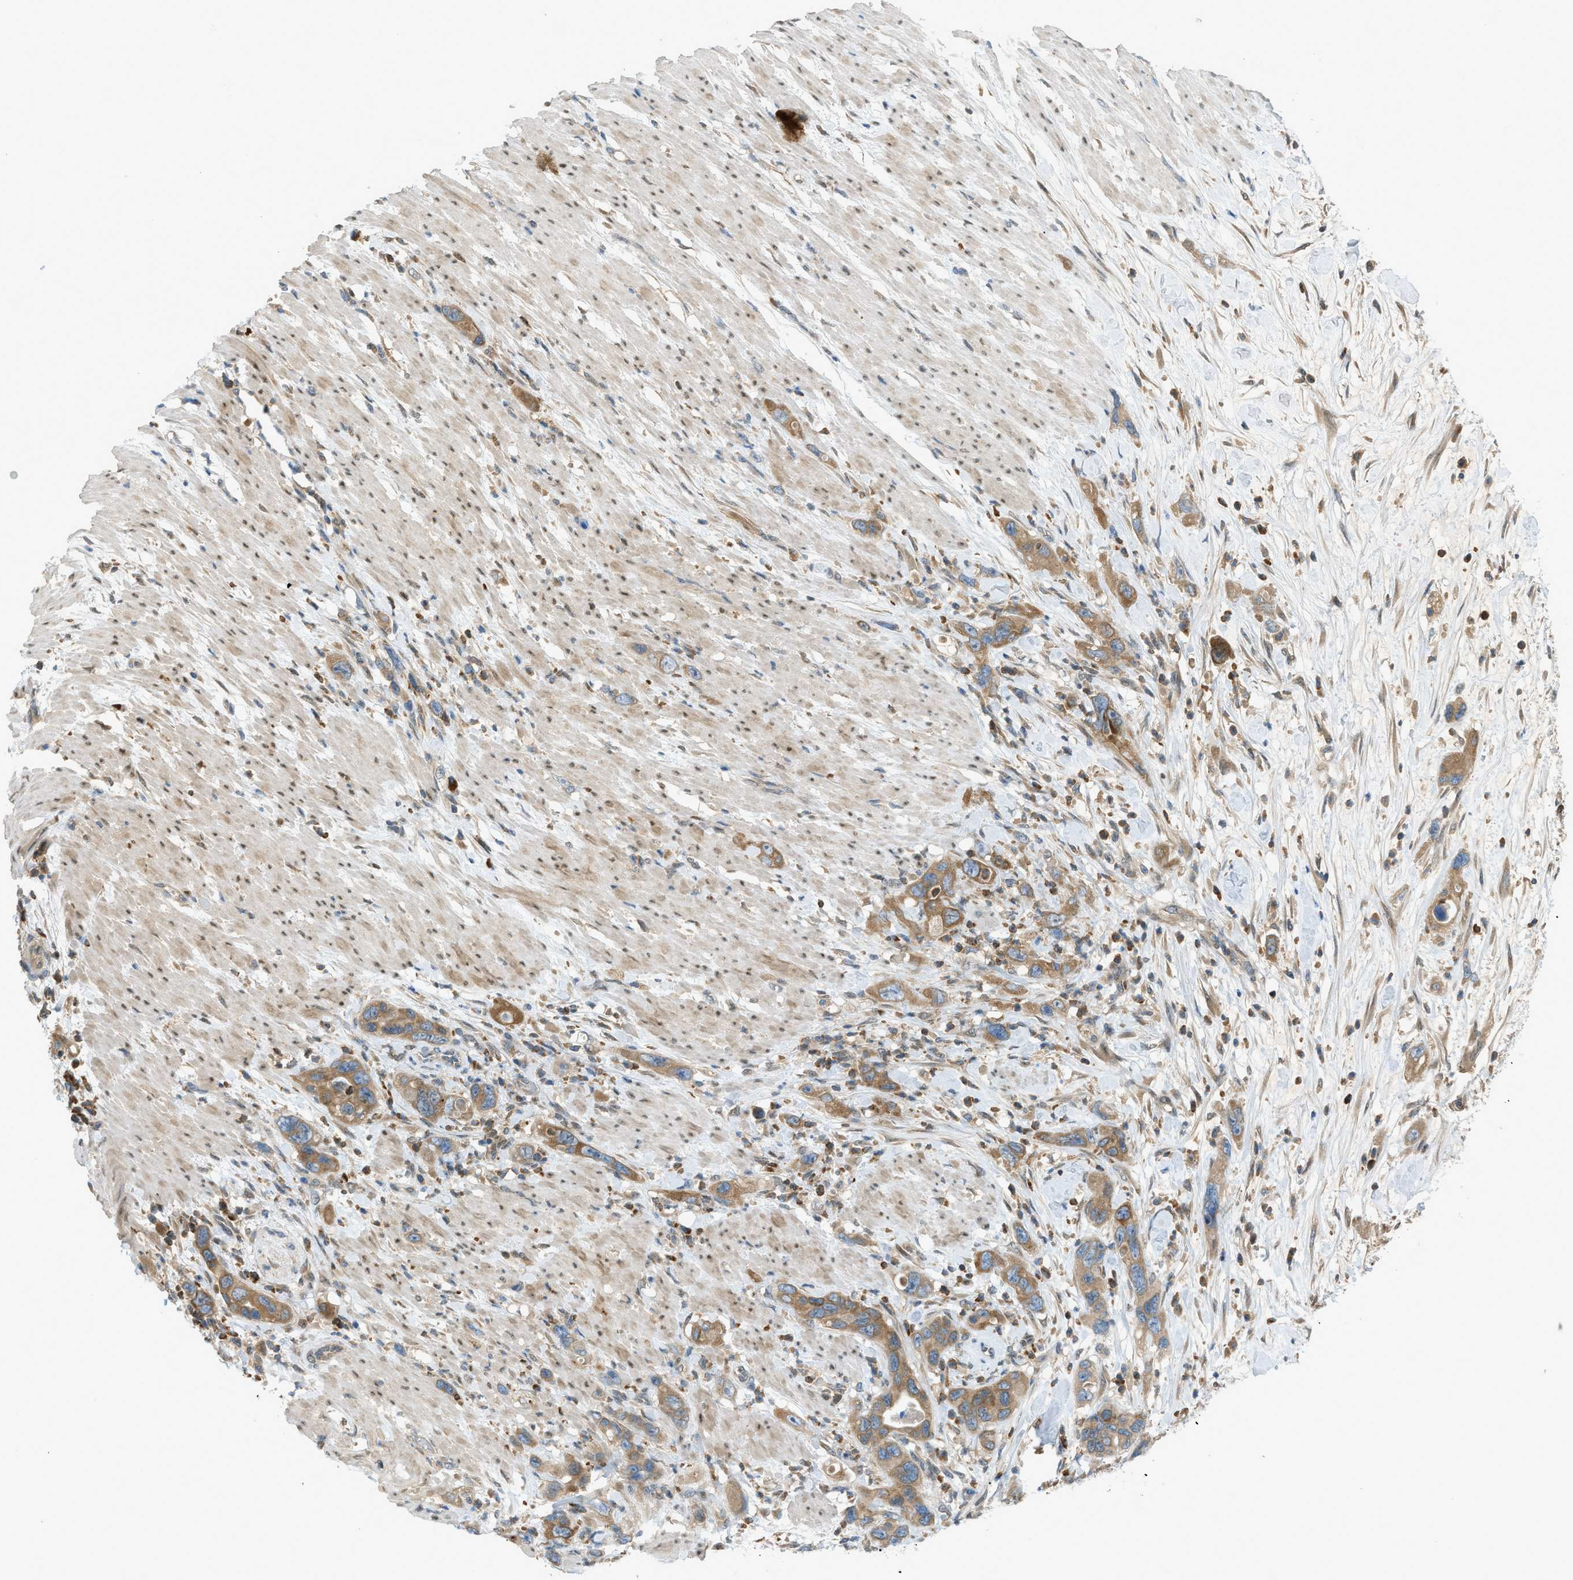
{"staining": {"intensity": "moderate", "quantity": ">75%", "location": "cytoplasmic/membranous"}, "tissue": "pancreatic cancer", "cell_type": "Tumor cells", "image_type": "cancer", "snomed": [{"axis": "morphology", "description": "Normal tissue, NOS"}, {"axis": "morphology", "description": "Adenocarcinoma, NOS"}, {"axis": "topography", "description": "Pancreas"}], "caption": "Pancreatic cancer stained with immunohistochemistry demonstrates moderate cytoplasmic/membranous staining in about >75% of tumor cells.", "gene": "DYRK1A", "patient": {"sex": "female", "age": 71}}